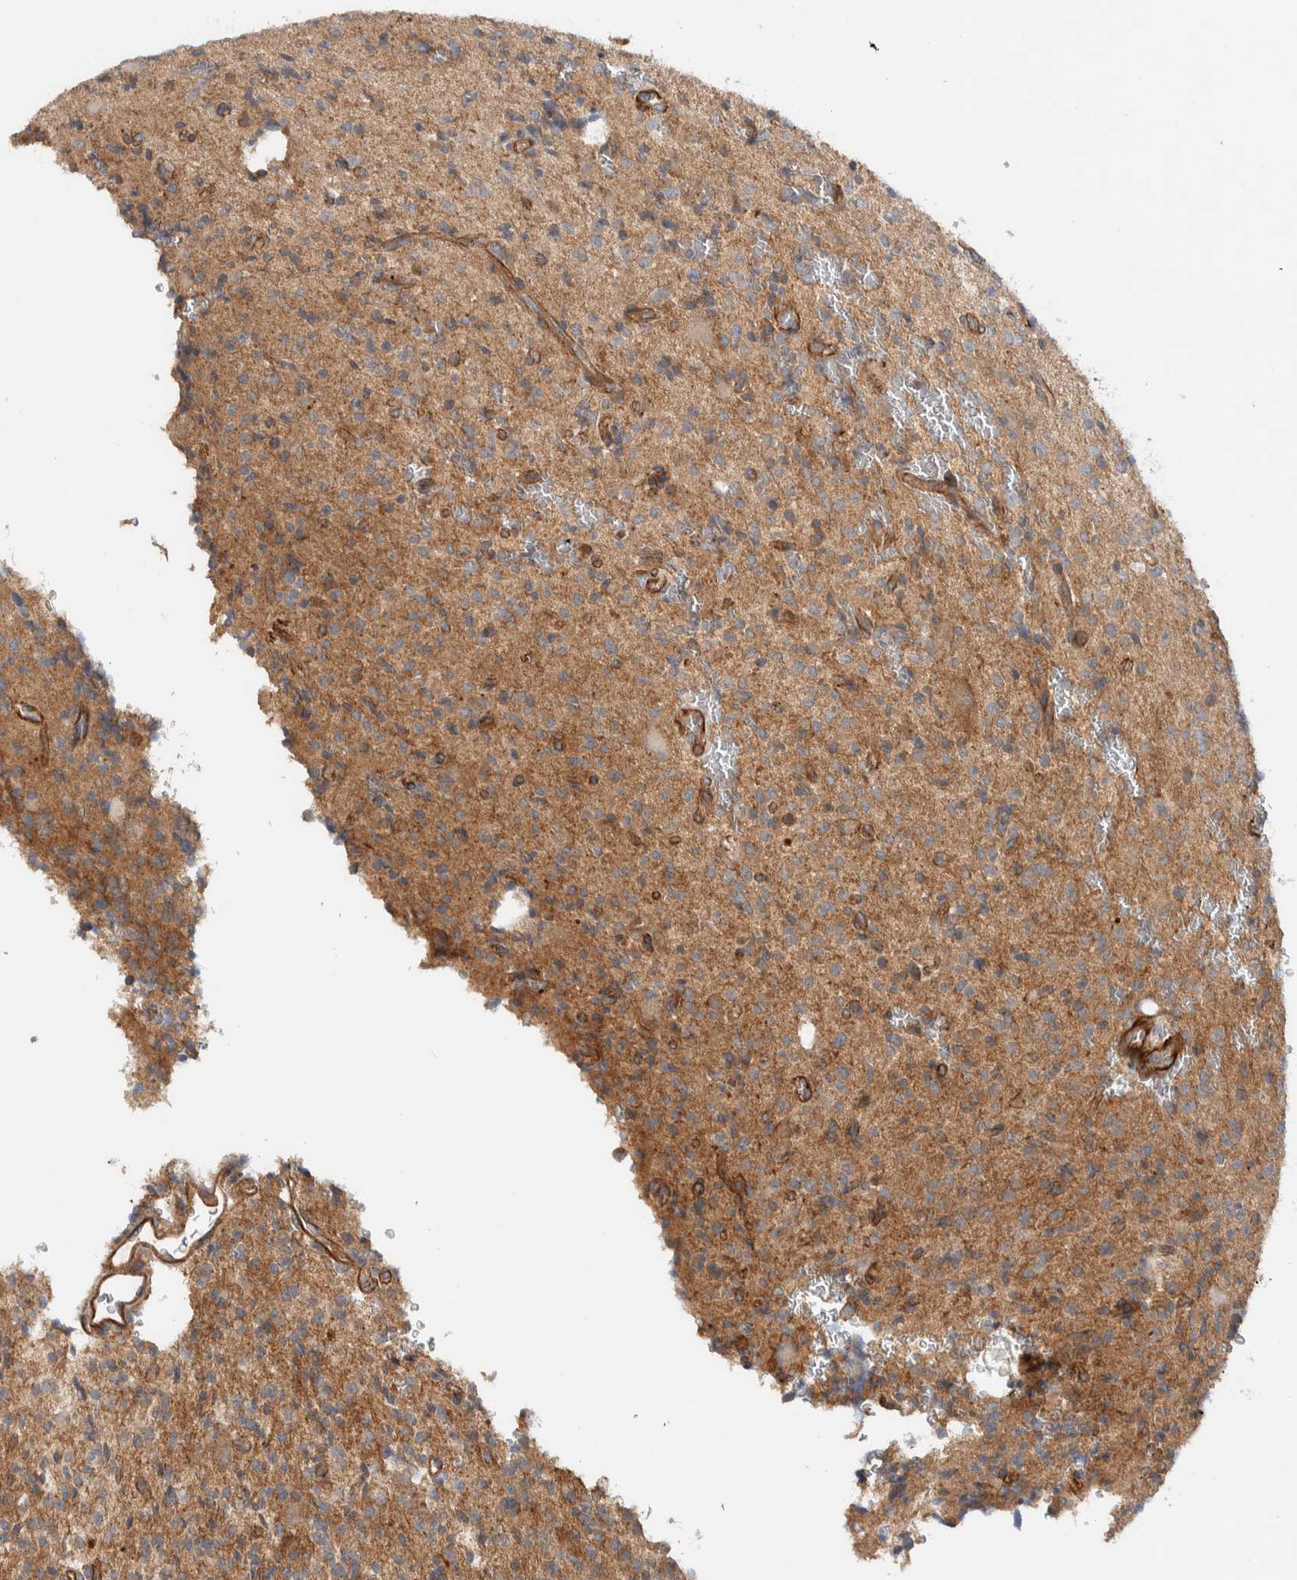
{"staining": {"intensity": "moderate", "quantity": ">75%", "location": "cytoplasmic/membranous"}, "tissue": "glioma", "cell_type": "Tumor cells", "image_type": "cancer", "snomed": [{"axis": "morphology", "description": "Glioma, malignant, High grade"}, {"axis": "topography", "description": "Brain"}], "caption": "Brown immunohistochemical staining in human glioma demonstrates moderate cytoplasmic/membranous positivity in approximately >75% of tumor cells. (DAB (3,3'-diaminobenzidine) IHC with brightfield microscopy, high magnification).", "gene": "MPRIP", "patient": {"sex": "male", "age": 34}}